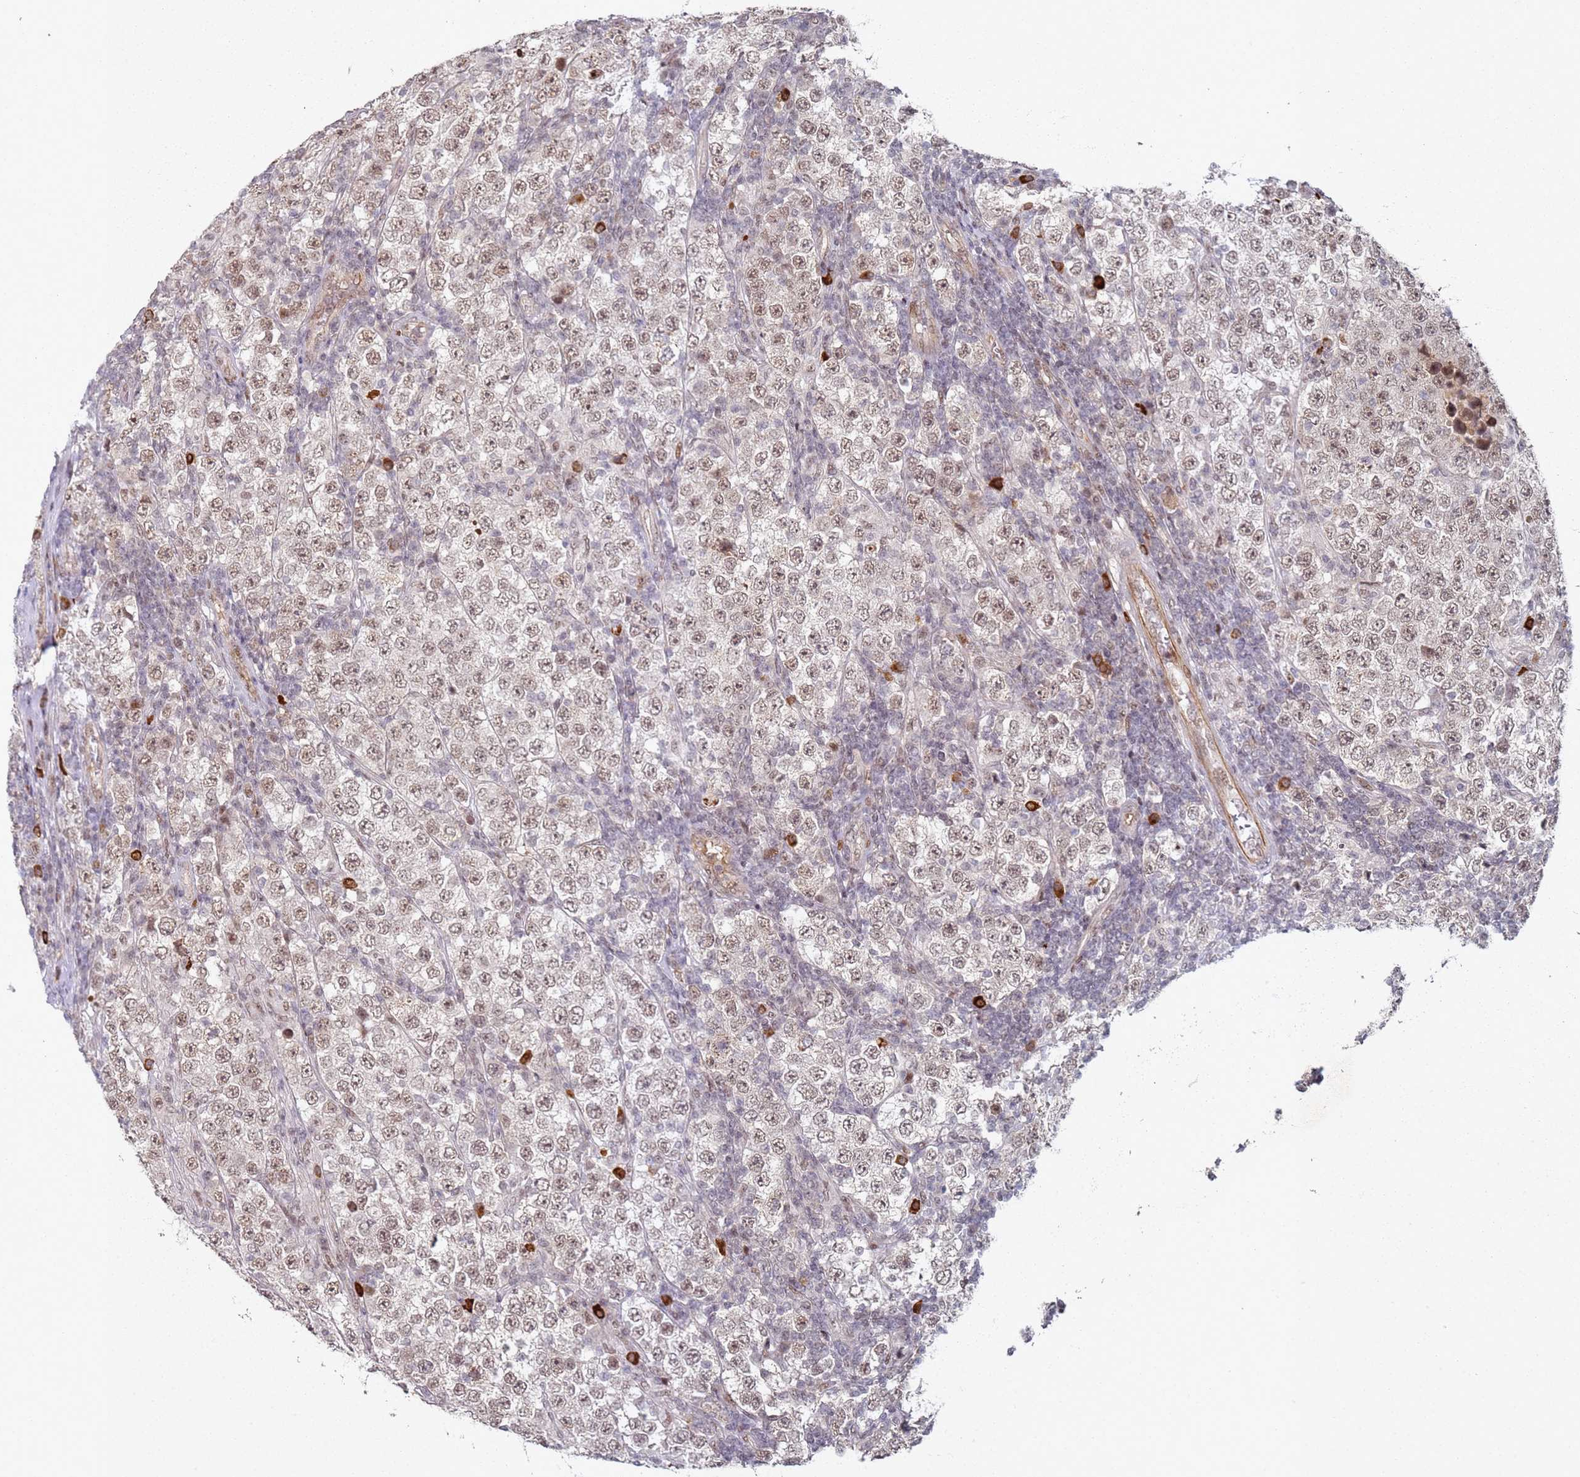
{"staining": {"intensity": "moderate", "quantity": ">75%", "location": "nuclear"}, "tissue": "testis cancer", "cell_type": "Tumor cells", "image_type": "cancer", "snomed": [{"axis": "morphology", "description": "Normal tissue, NOS"}, {"axis": "morphology", "description": "Urothelial carcinoma, High grade"}, {"axis": "morphology", "description": "Seminoma, NOS"}, {"axis": "morphology", "description": "Carcinoma, Embryonal, NOS"}, {"axis": "topography", "description": "Urinary bladder"}, {"axis": "topography", "description": "Testis"}], "caption": "High-magnification brightfield microscopy of testis cancer (high-grade urothelial carcinoma) stained with DAB (3,3'-diaminobenzidine) (brown) and counterstained with hematoxylin (blue). tumor cells exhibit moderate nuclear staining is seen in about>75% of cells.", "gene": "ATF6B", "patient": {"sex": "male", "age": 41}}